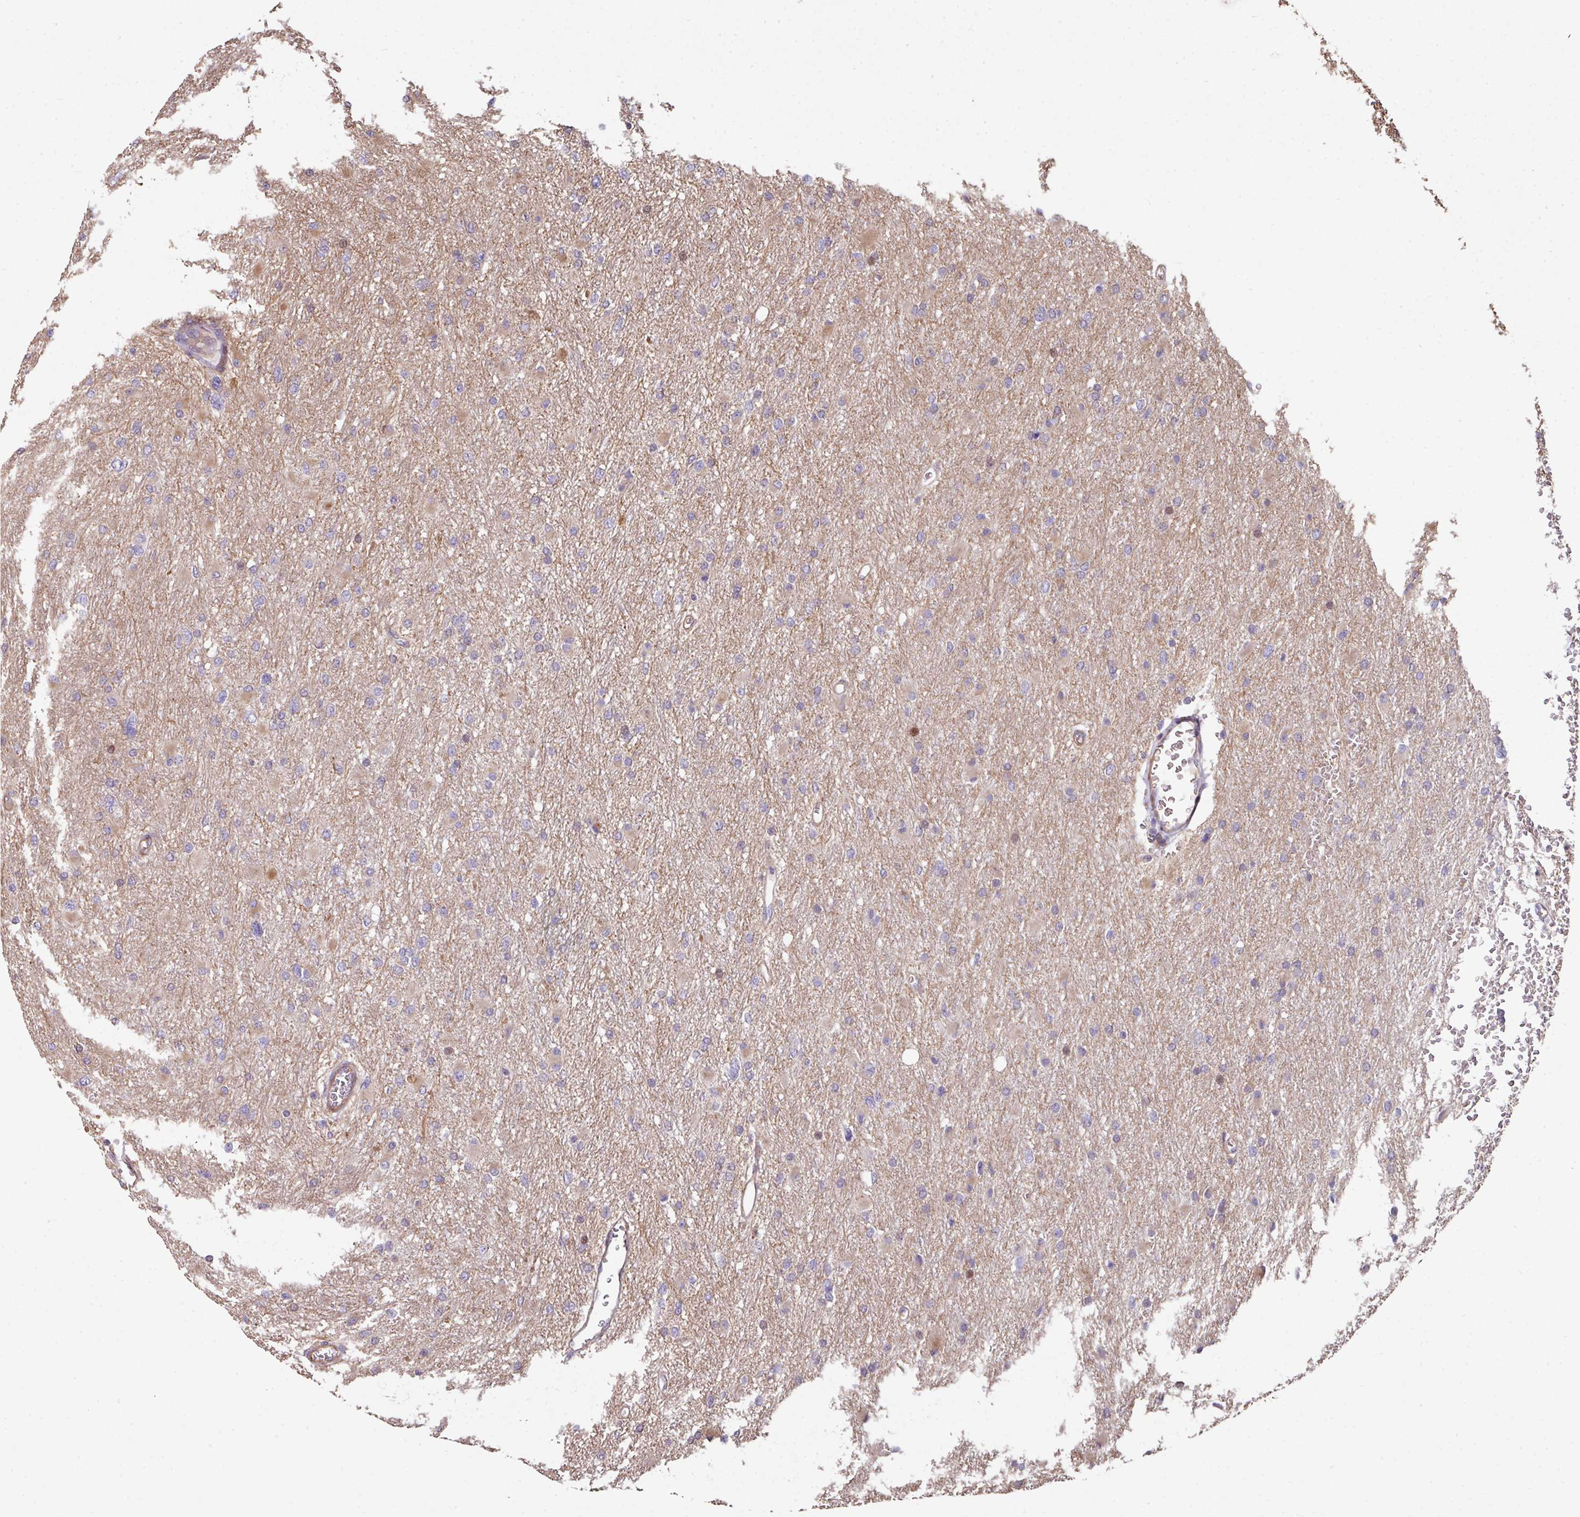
{"staining": {"intensity": "negative", "quantity": "none", "location": "none"}, "tissue": "glioma", "cell_type": "Tumor cells", "image_type": "cancer", "snomed": [{"axis": "morphology", "description": "Glioma, malignant, High grade"}, {"axis": "topography", "description": "Cerebral cortex"}], "caption": "A high-resolution photomicrograph shows immunohistochemistry (IHC) staining of malignant high-grade glioma, which exhibits no significant expression in tumor cells.", "gene": "ANO9", "patient": {"sex": "female", "age": 36}}